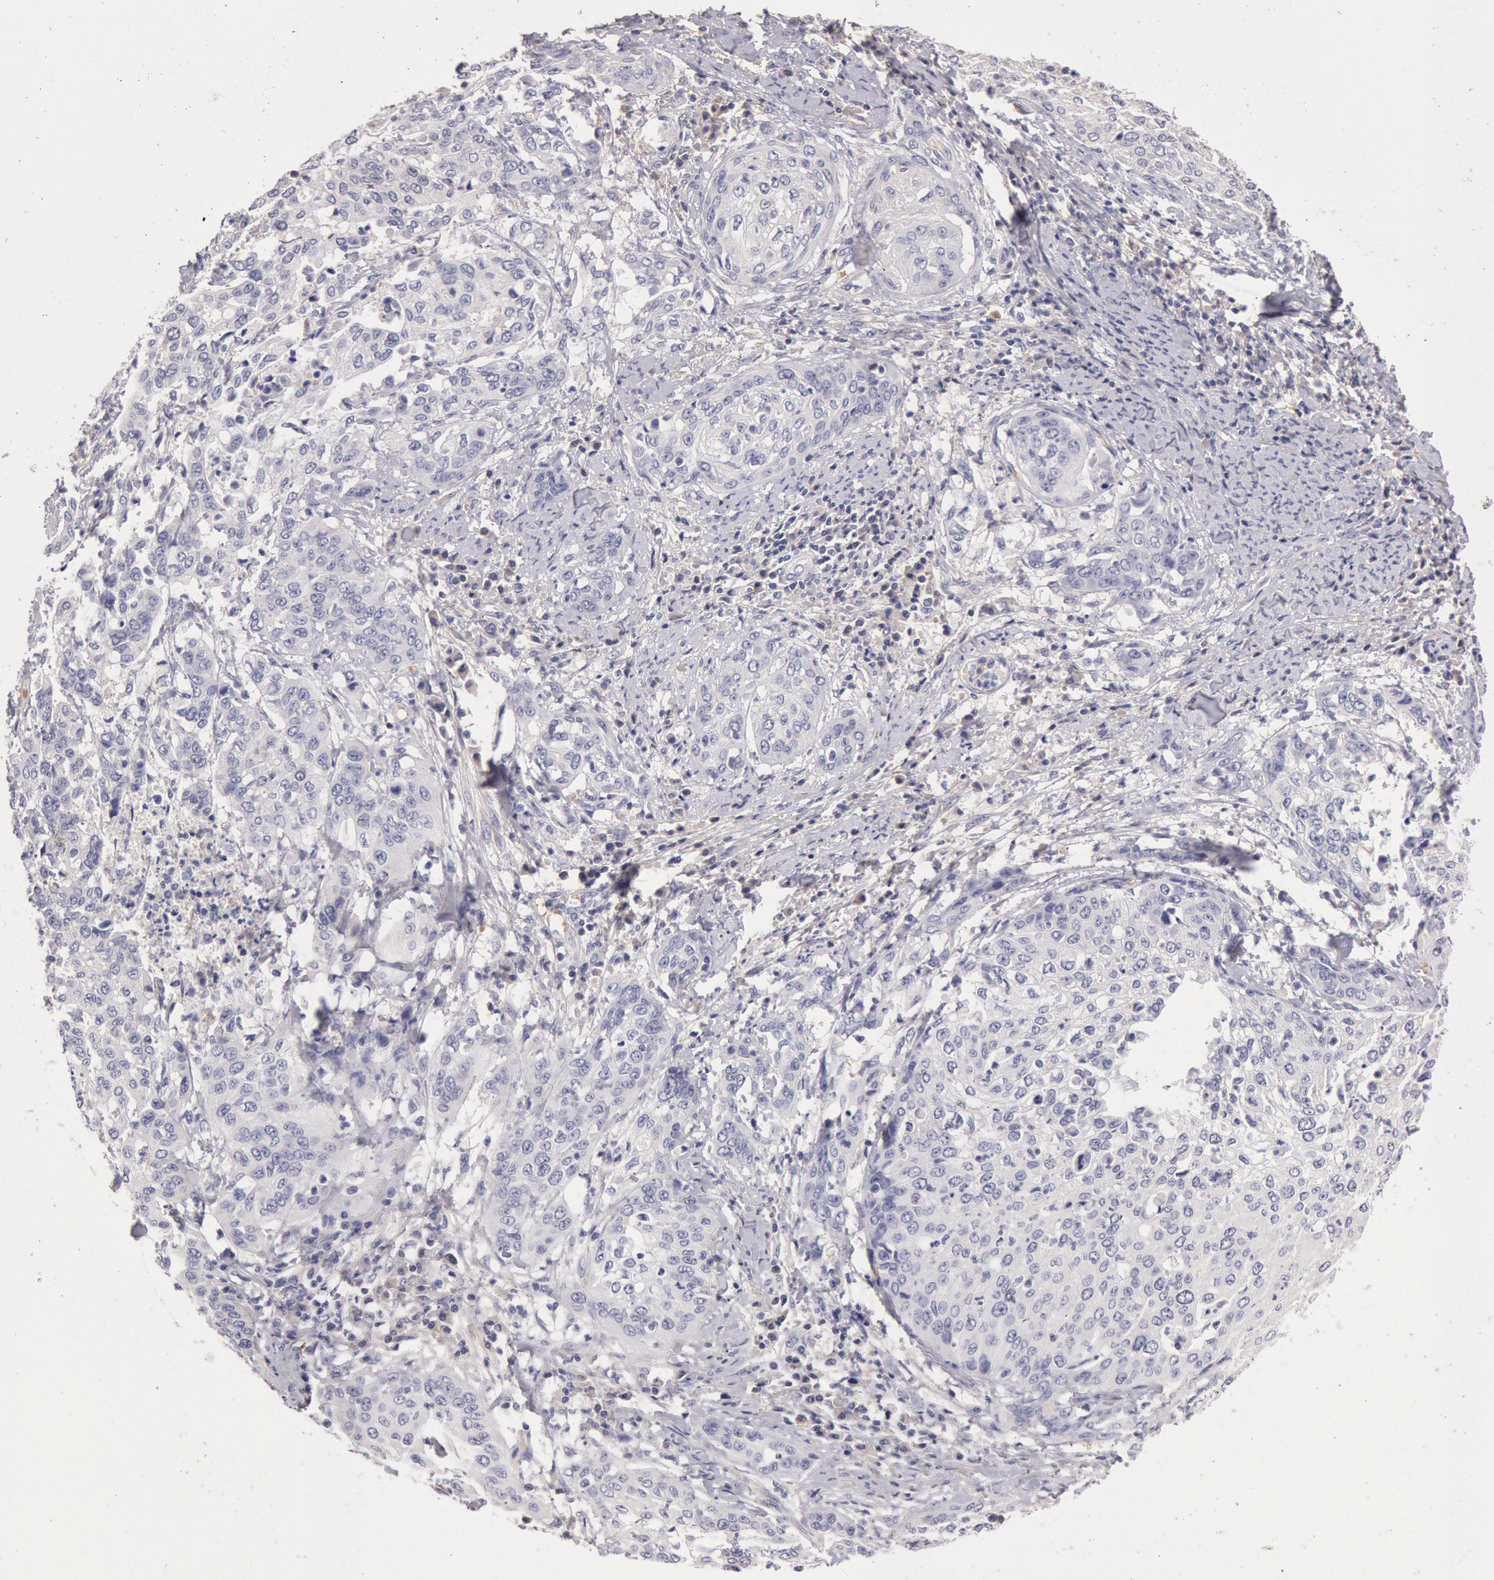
{"staining": {"intensity": "negative", "quantity": "none", "location": "none"}, "tissue": "cervical cancer", "cell_type": "Tumor cells", "image_type": "cancer", "snomed": [{"axis": "morphology", "description": "Squamous cell carcinoma, NOS"}, {"axis": "topography", "description": "Cervix"}], "caption": "This is an immunohistochemistry (IHC) histopathology image of human cervical cancer (squamous cell carcinoma). There is no staining in tumor cells.", "gene": "C1R", "patient": {"sex": "female", "age": 41}}